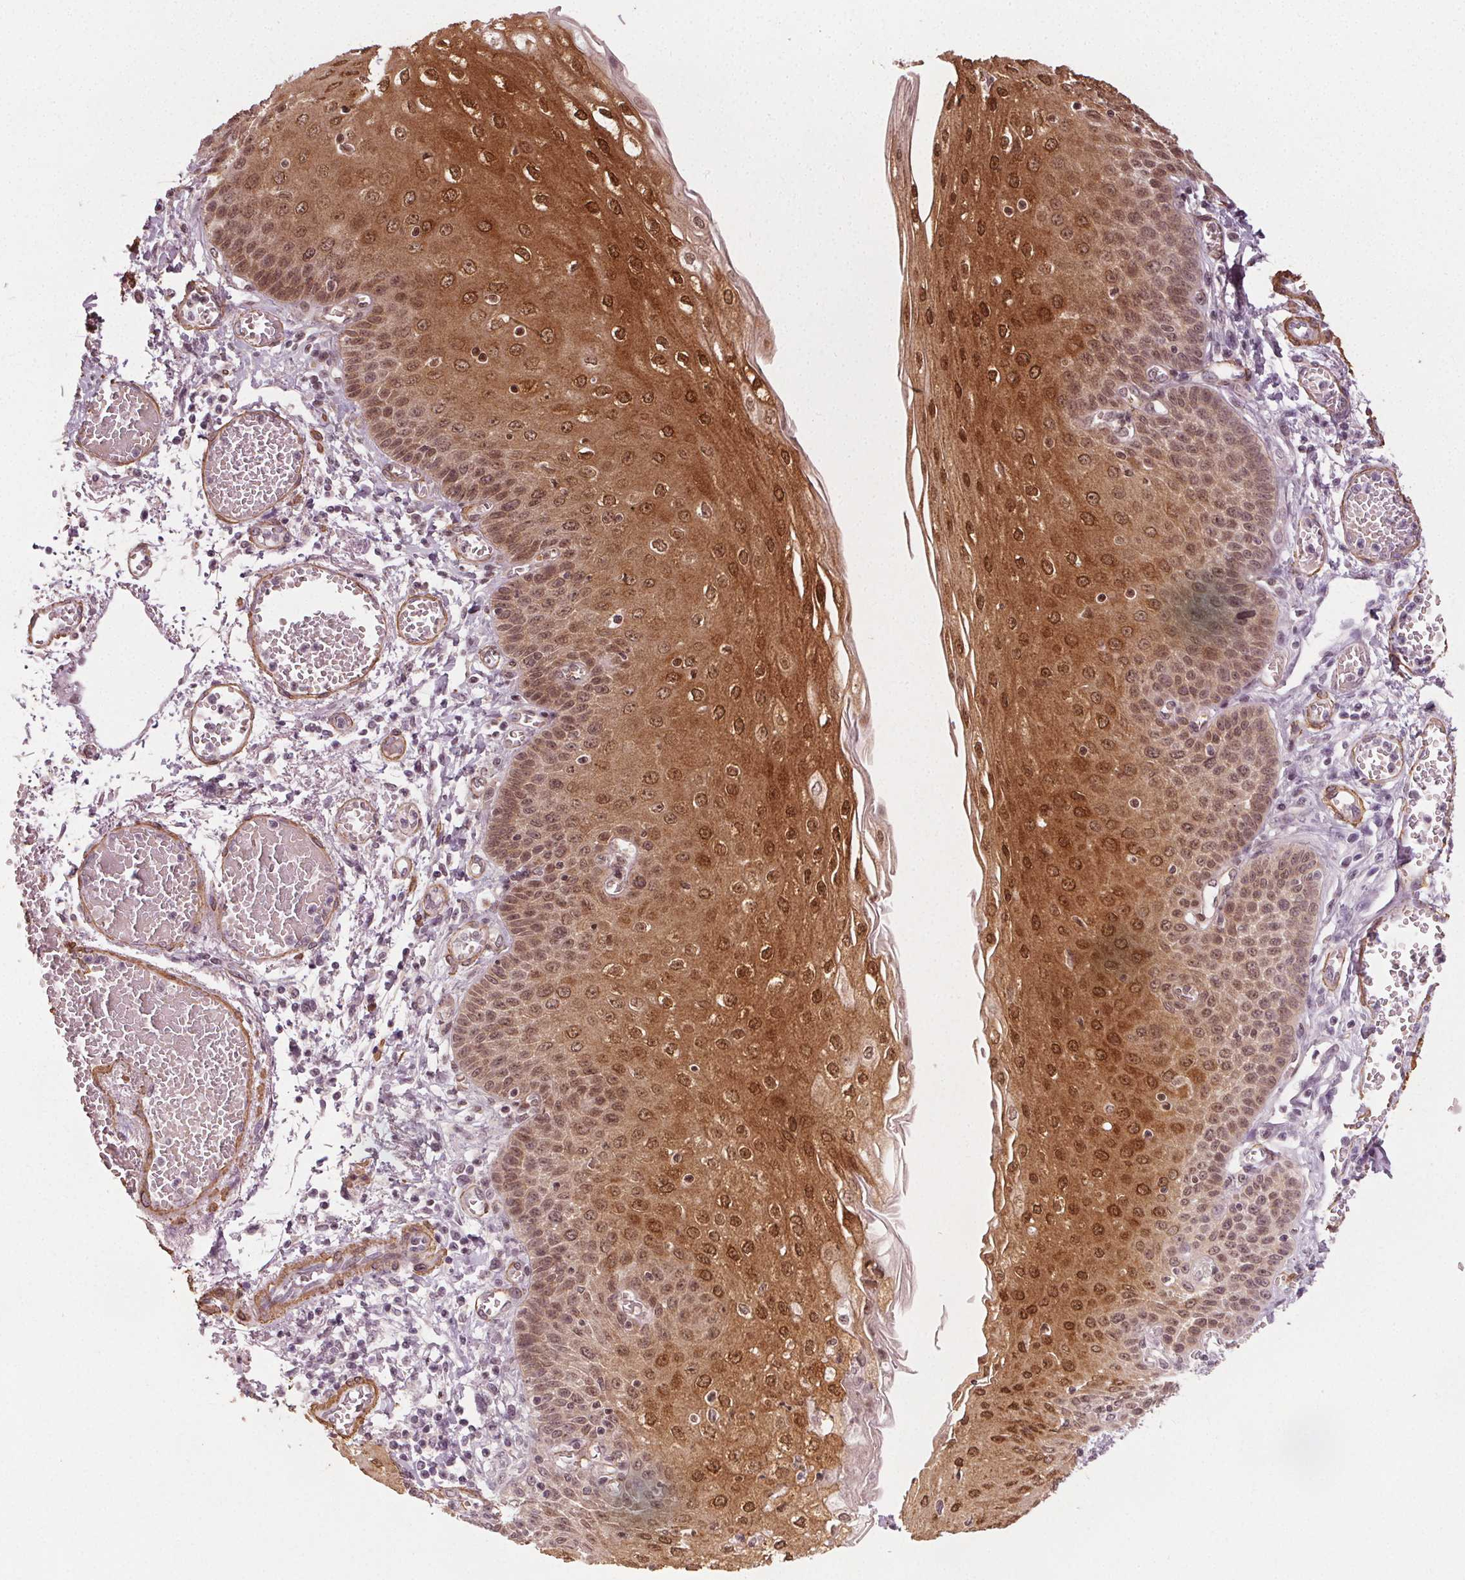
{"staining": {"intensity": "moderate", "quantity": ">75%", "location": "cytoplasmic/membranous,nuclear"}, "tissue": "esophagus", "cell_type": "Squamous epithelial cells", "image_type": "normal", "snomed": [{"axis": "morphology", "description": "Normal tissue, NOS"}, {"axis": "morphology", "description": "Adenocarcinoma, NOS"}, {"axis": "topography", "description": "Esophagus"}], "caption": "A photomicrograph of human esophagus stained for a protein reveals moderate cytoplasmic/membranous,nuclear brown staining in squamous epithelial cells.", "gene": "PKP1", "patient": {"sex": "male", "age": 81}}